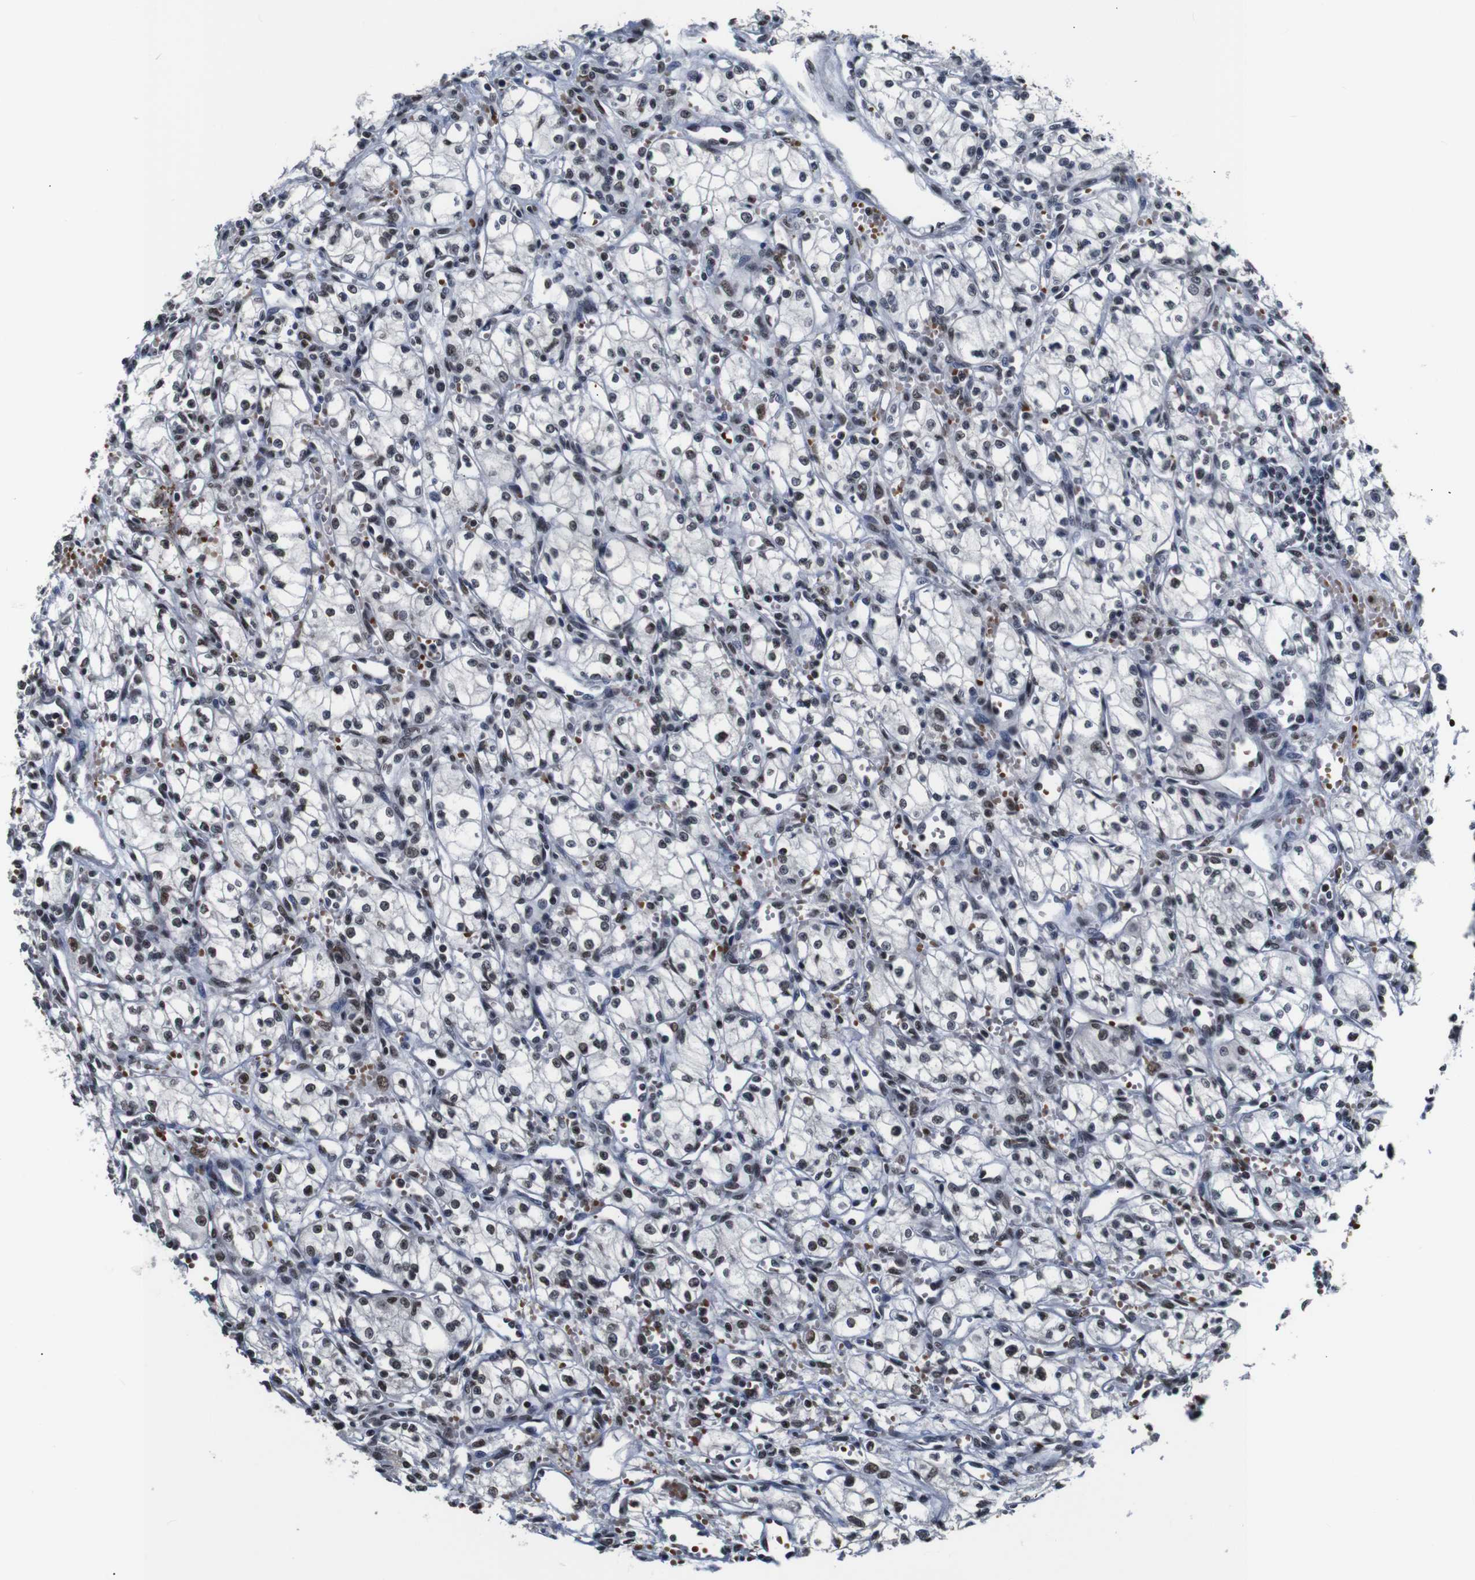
{"staining": {"intensity": "weak", "quantity": "25%-75%", "location": "nuclear"}, "tissue": "renal cancer", "cell_type": "Tumor cells", "image_type": "cancer", "snomed": [{"axis": "morphology", "description": "Normal tissue, NOS"}, {"axis": "morphology", "description": "Adenocarcinoma, NOS"}, {"axis": "topography", "description": "Kidney"}], "caption": "Tumor cells exhibit weak nuclear positivity in about 25%-75% of cells in renal cancer. The staining was performed using DAB to visualize the protein expression in brown, while the nuclei were stained in blue with hematoxylin (Magnification: 20x).", "gene": "ILDR2", "patient": {"sex": "male", "age": 59}}